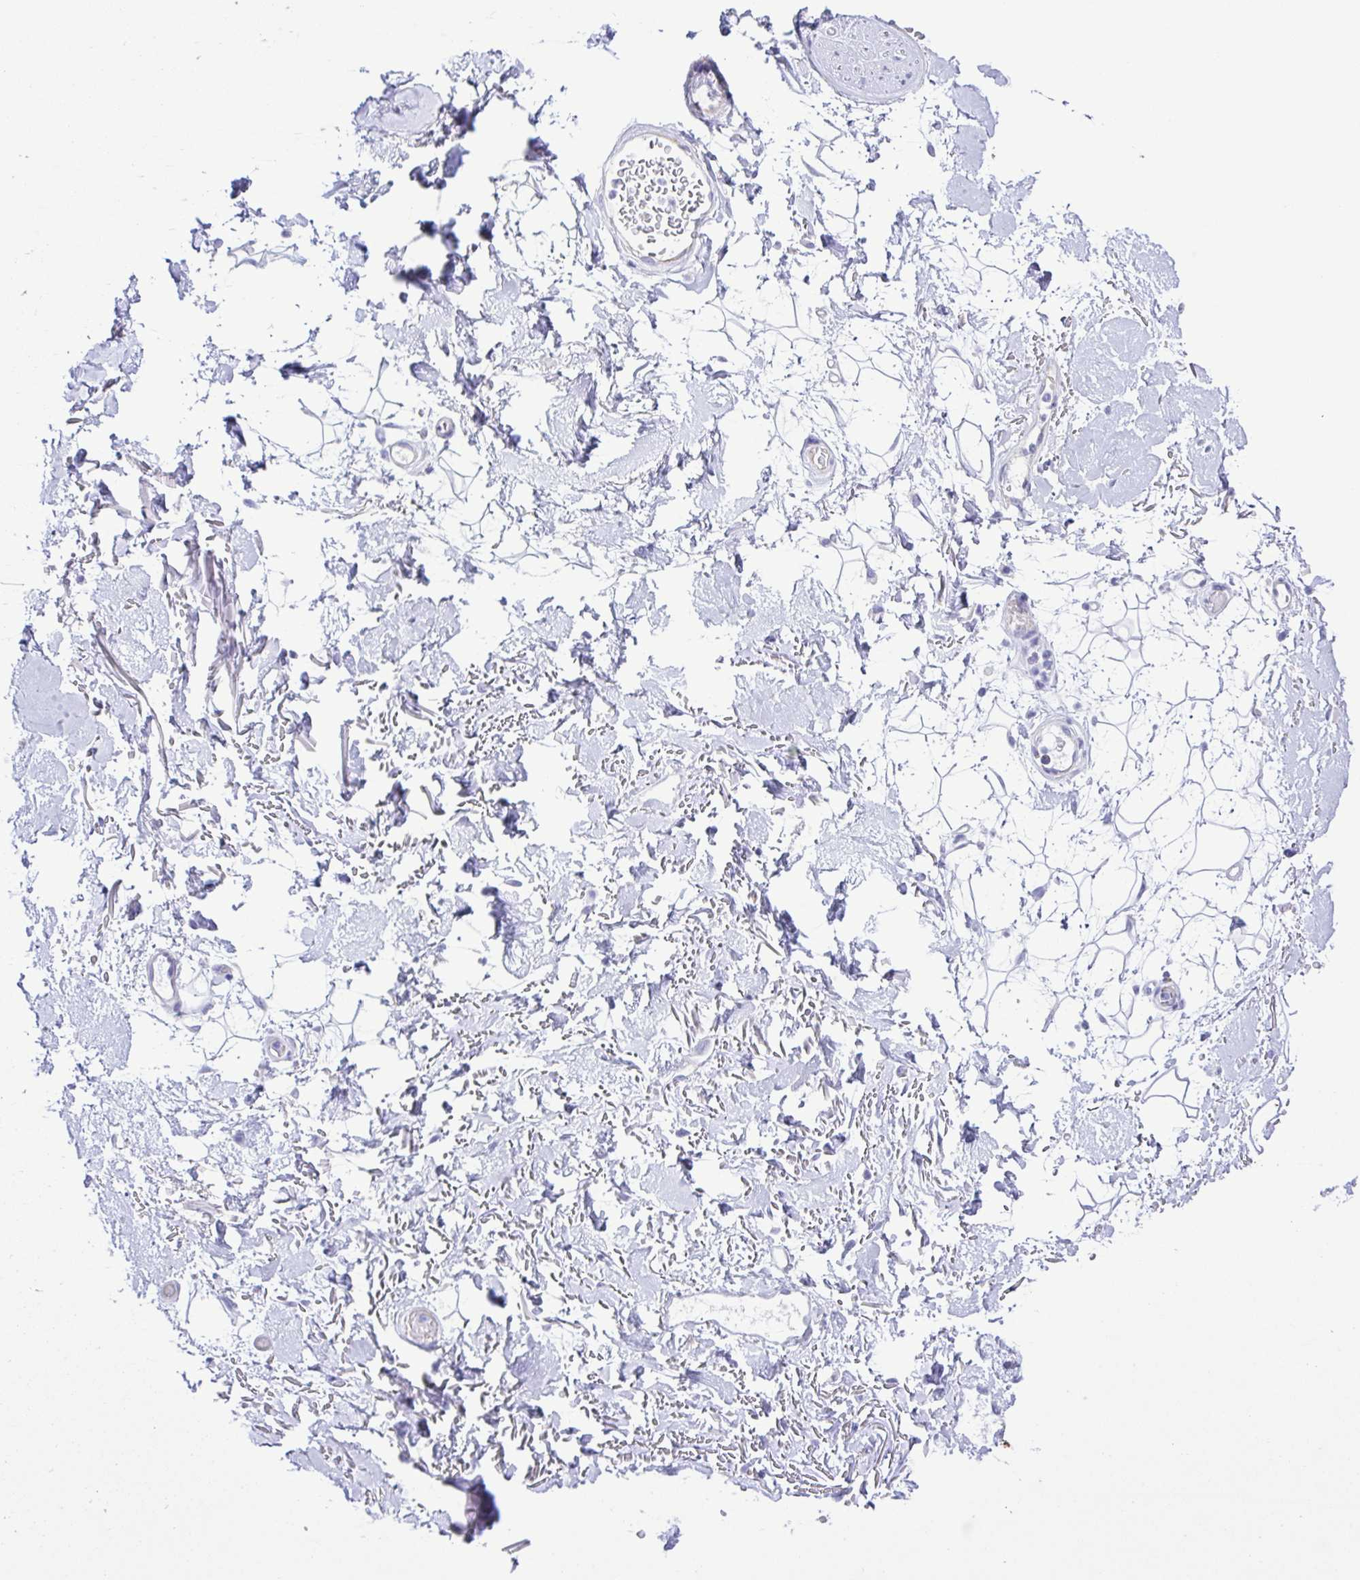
{"staining": {"intensity": "negative", "quantity": "none", "location": "none"}, "tissue": "adipose tissue", "cell_type": "Adipocytes", "image_type": "normal", "snomed": [{"axis": "morphology", "description": "Normal tissue, NOS"}, {"axis": "topography", "description": "Anal"}, {"axis": "topography", "description": "Peripheral nerve tissue"}], "caption": "Protein analysis of normal adipose tissue displays no significant expression in adipocytes. (DAB (3,3'-diaminobenzidine) immunohistochemistry with hematoxylin counter stain).", "gene": "CYP11A1", "patient": {"sex": "male", "age": 78}}